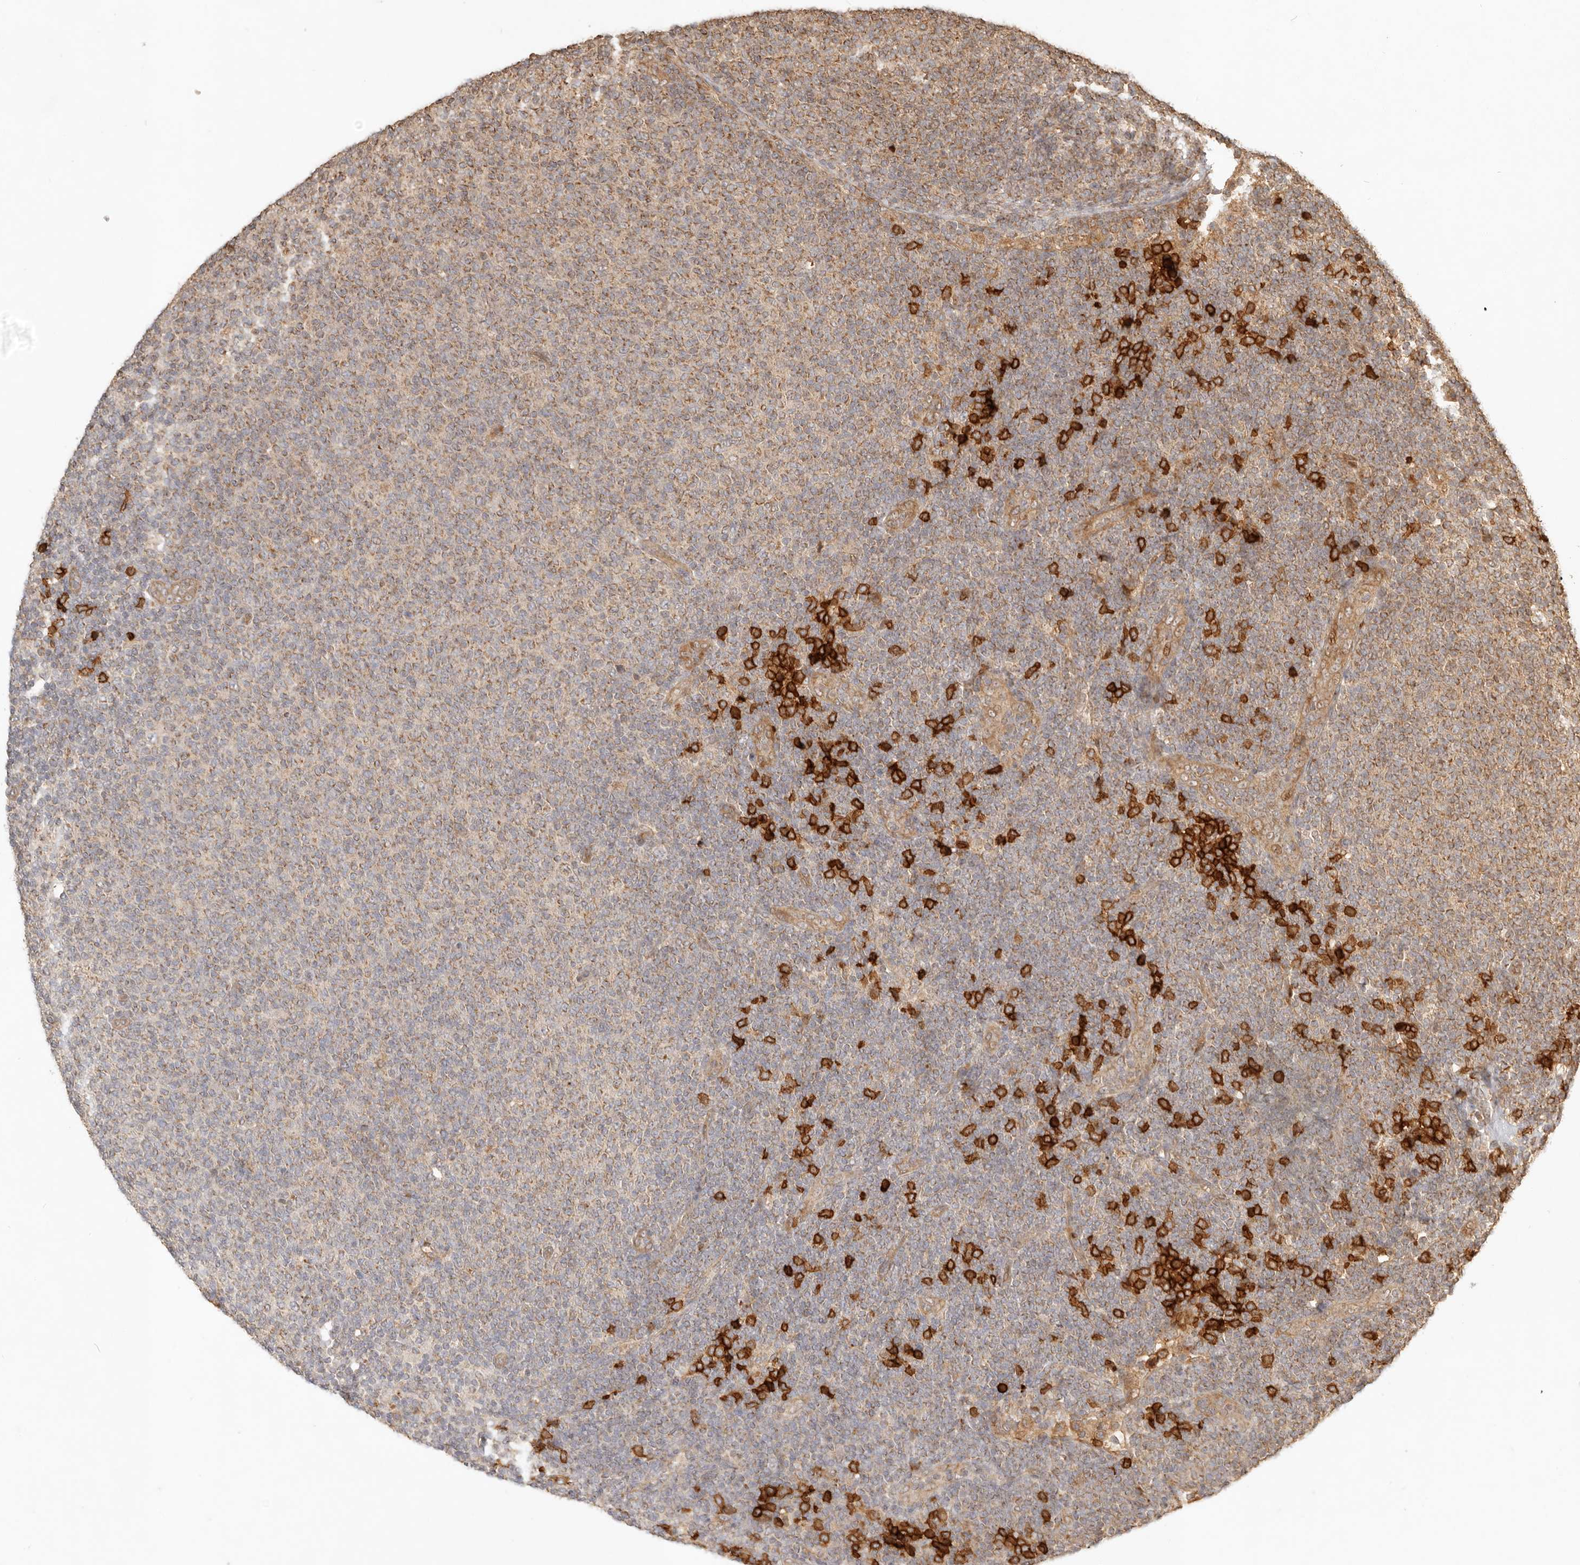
{"staining": {"intensity": "weak", "quantity": ">75%", "location": "cytoplasmic/membranous"}, "tissue": "lymphoma", "cell_type": "Tumor cells", "image_type": "cancer", "snomed": [{"axis": "morphology", "description": "Malignant lymphoma, non-Hodgkin's type, Low grade"}, {"axis": "topography", "description": "Lymph node"}], "caption": "Lymphoma stained with a protein marker reveals weak staining in tumor cells.", "gene": "CLEC4C", "patient": {"sex": "male", "age": 66}}